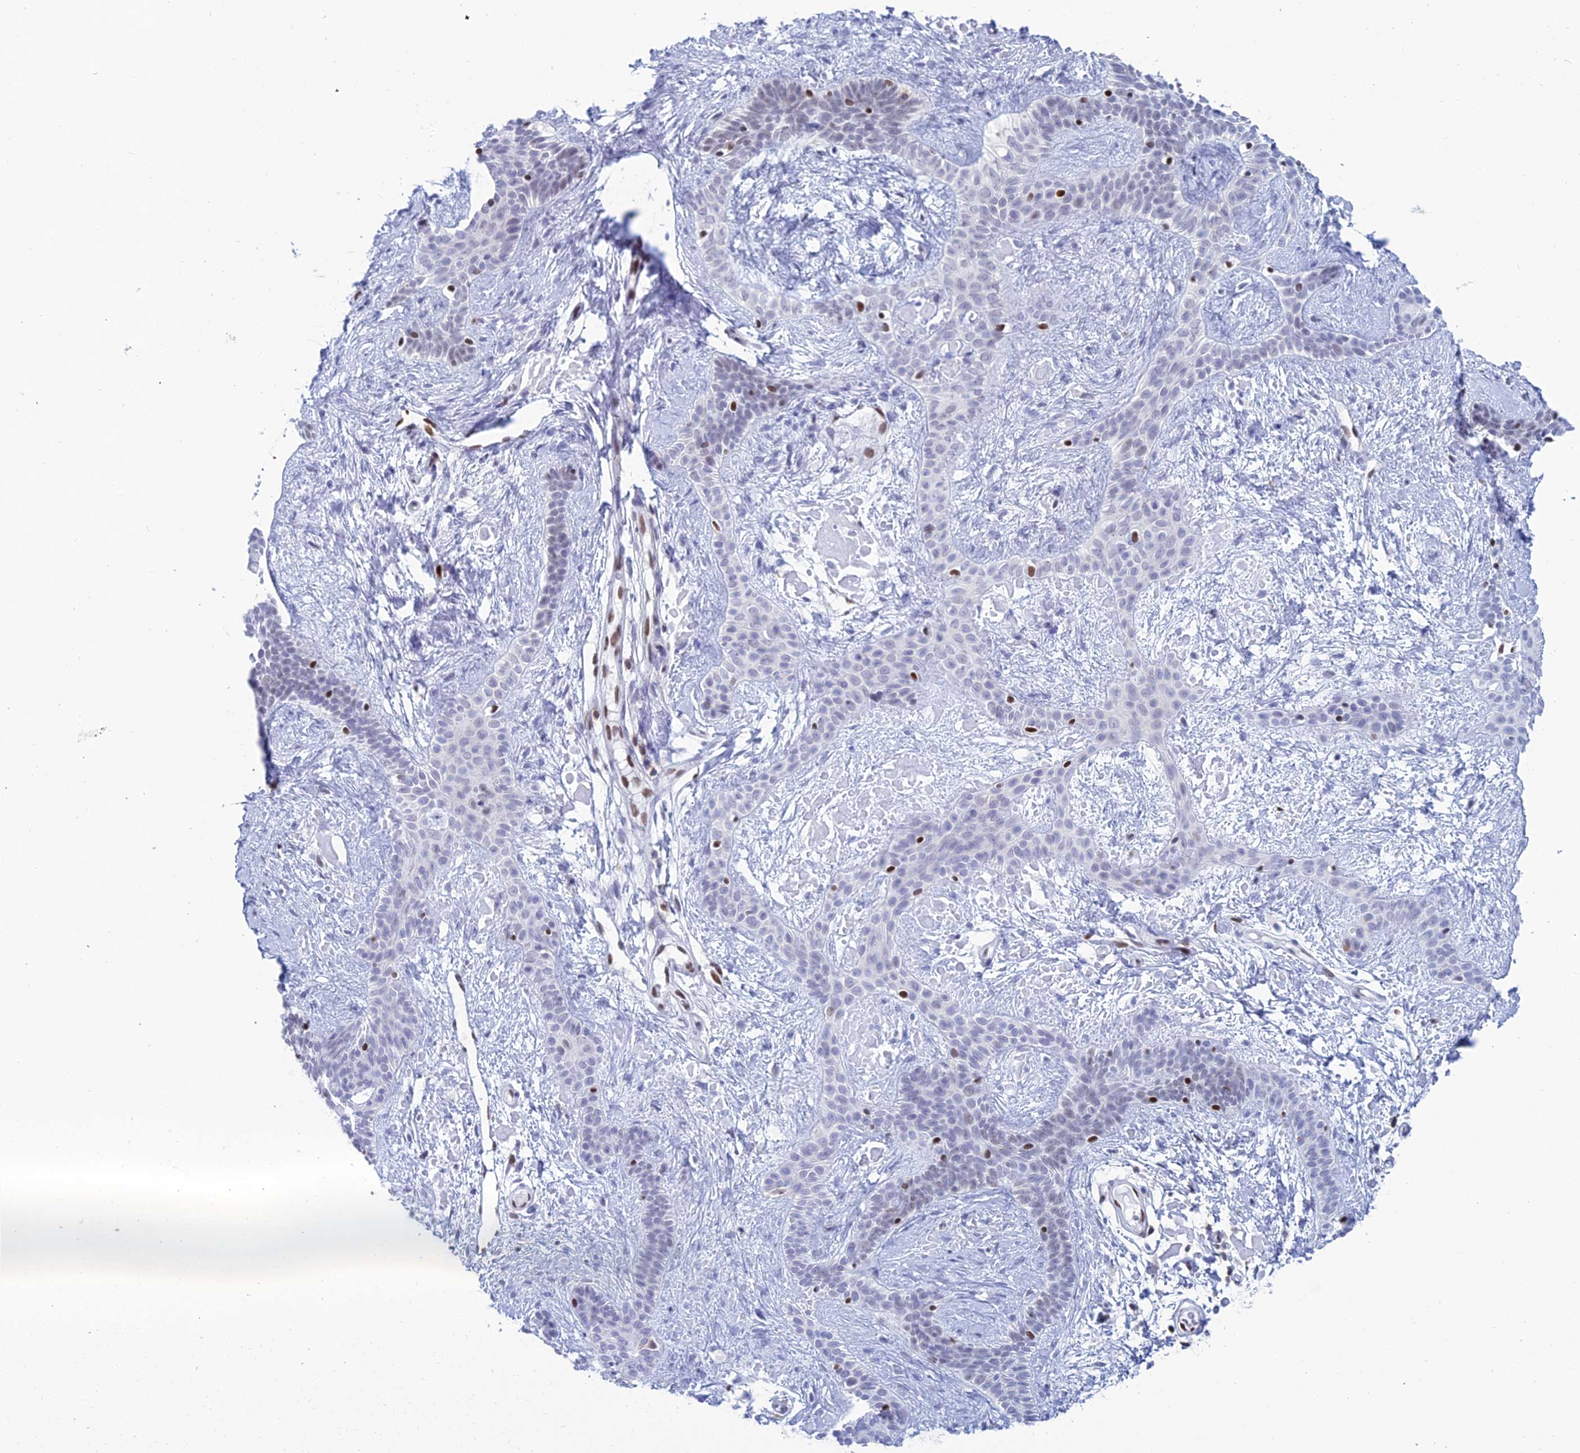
{"staining": {"intensity": "negative", "quantity": "none", "location": "none"}, "tissue": "skin cancer", "cell_type": "Tumor cells", "image_type": "cancer", "snomed": [{"axis": "morphology", "description": "Basal cell carcinoma"}, {"axis": "topography", "description": "Skin"}], "caption": "The micrograph reveals no staining of tumor cells in skin cancer (basal cell carcinoma).", "gene": "NOL4L", "patient": {"sex": "male", "age": 78}}